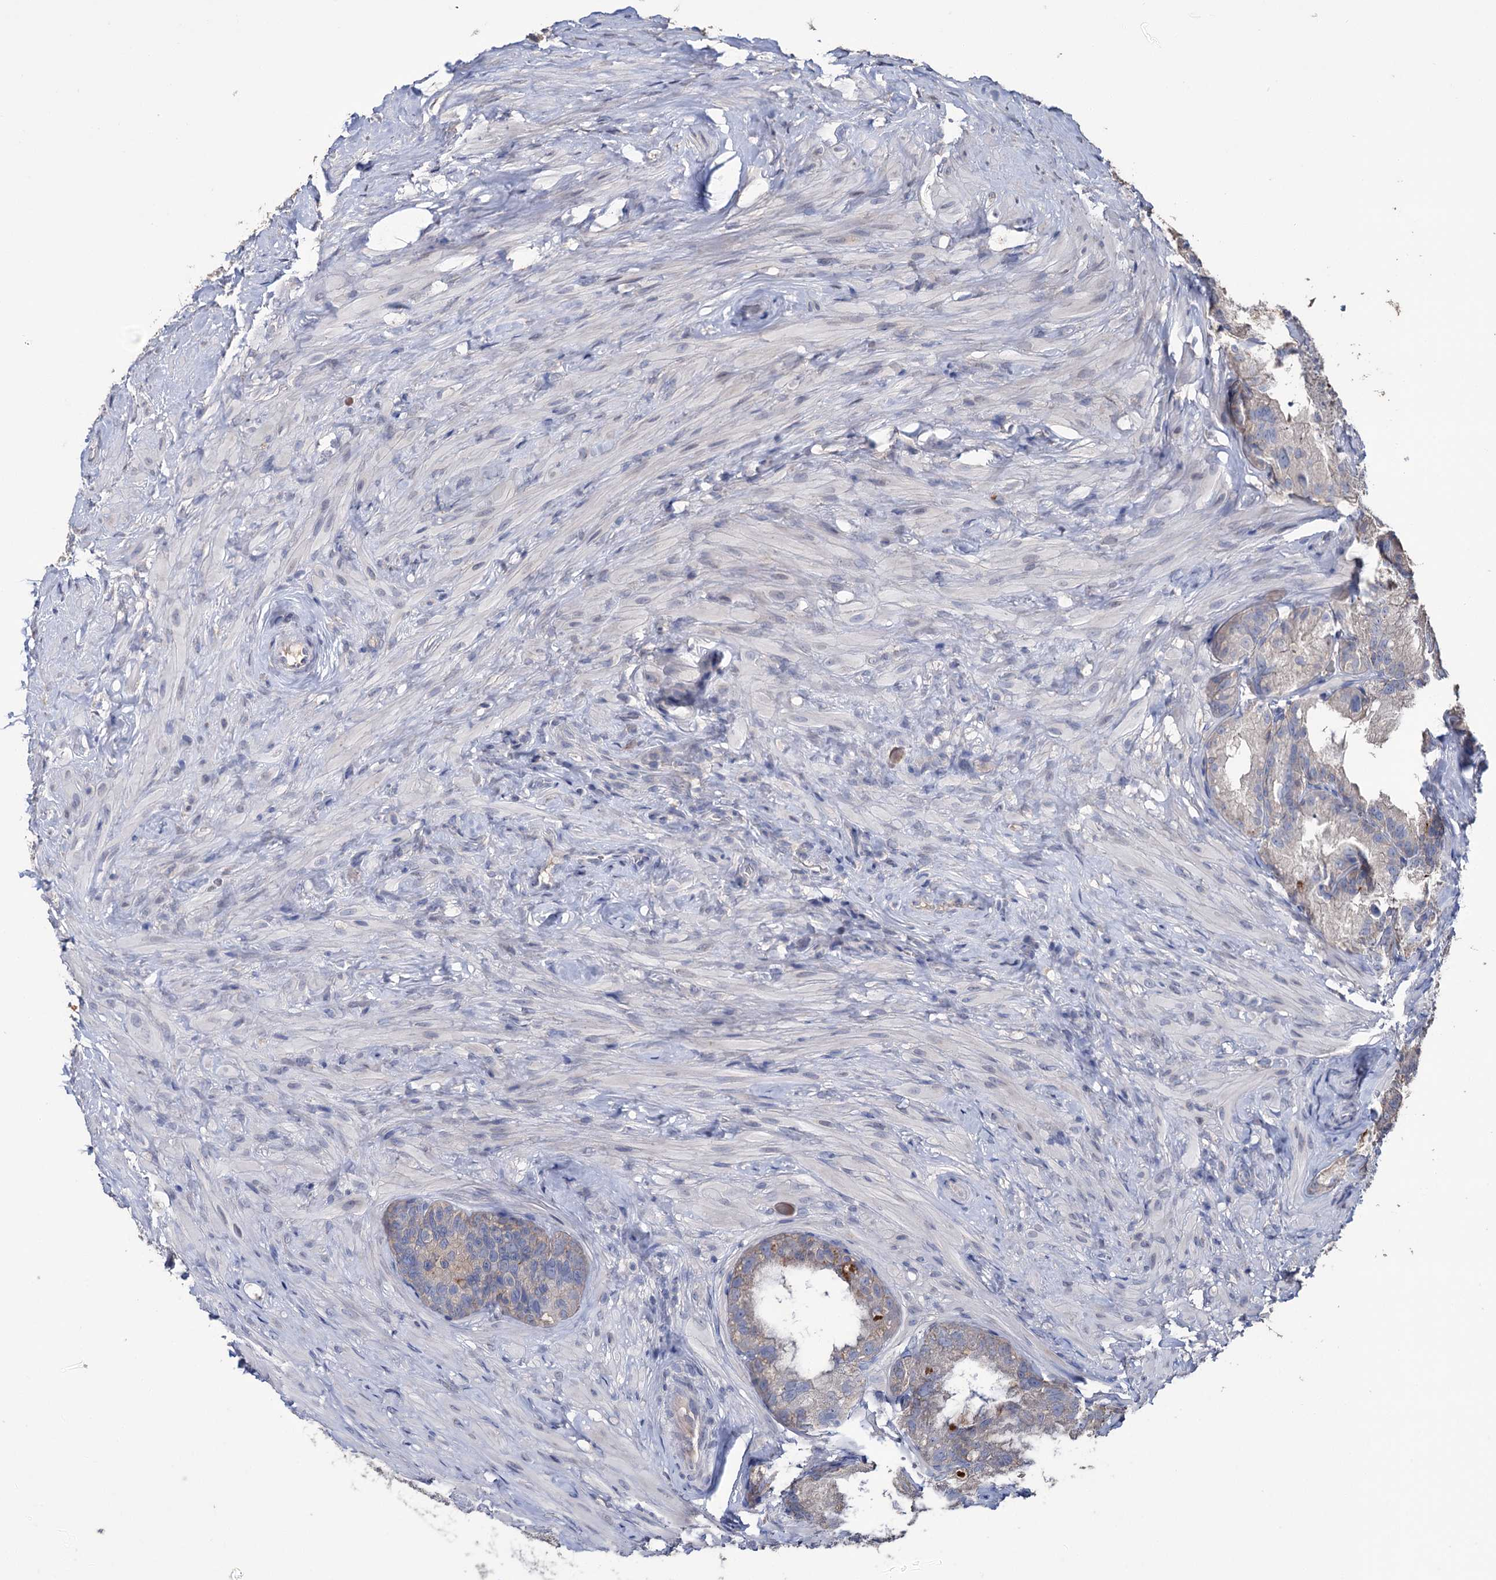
{"staining": {"intensity": "negative", "quantity": "none", "location": "none"}, "tissue": "seminal vesicle", "cell_type": "Glandular cells", "image_type": "normal", "snomed": [{"axis": "morphology", "description": "Normal tissue, NOS"}, {"axis": "topography", "description": "Seminal veicle"}], "caption": "Immunohistochemical staining of normal seminal vesicle exhibits no significant staining in glandular cells.", "gene": "EPB41L5", "patient": {"sex": "male", "age": 60}}